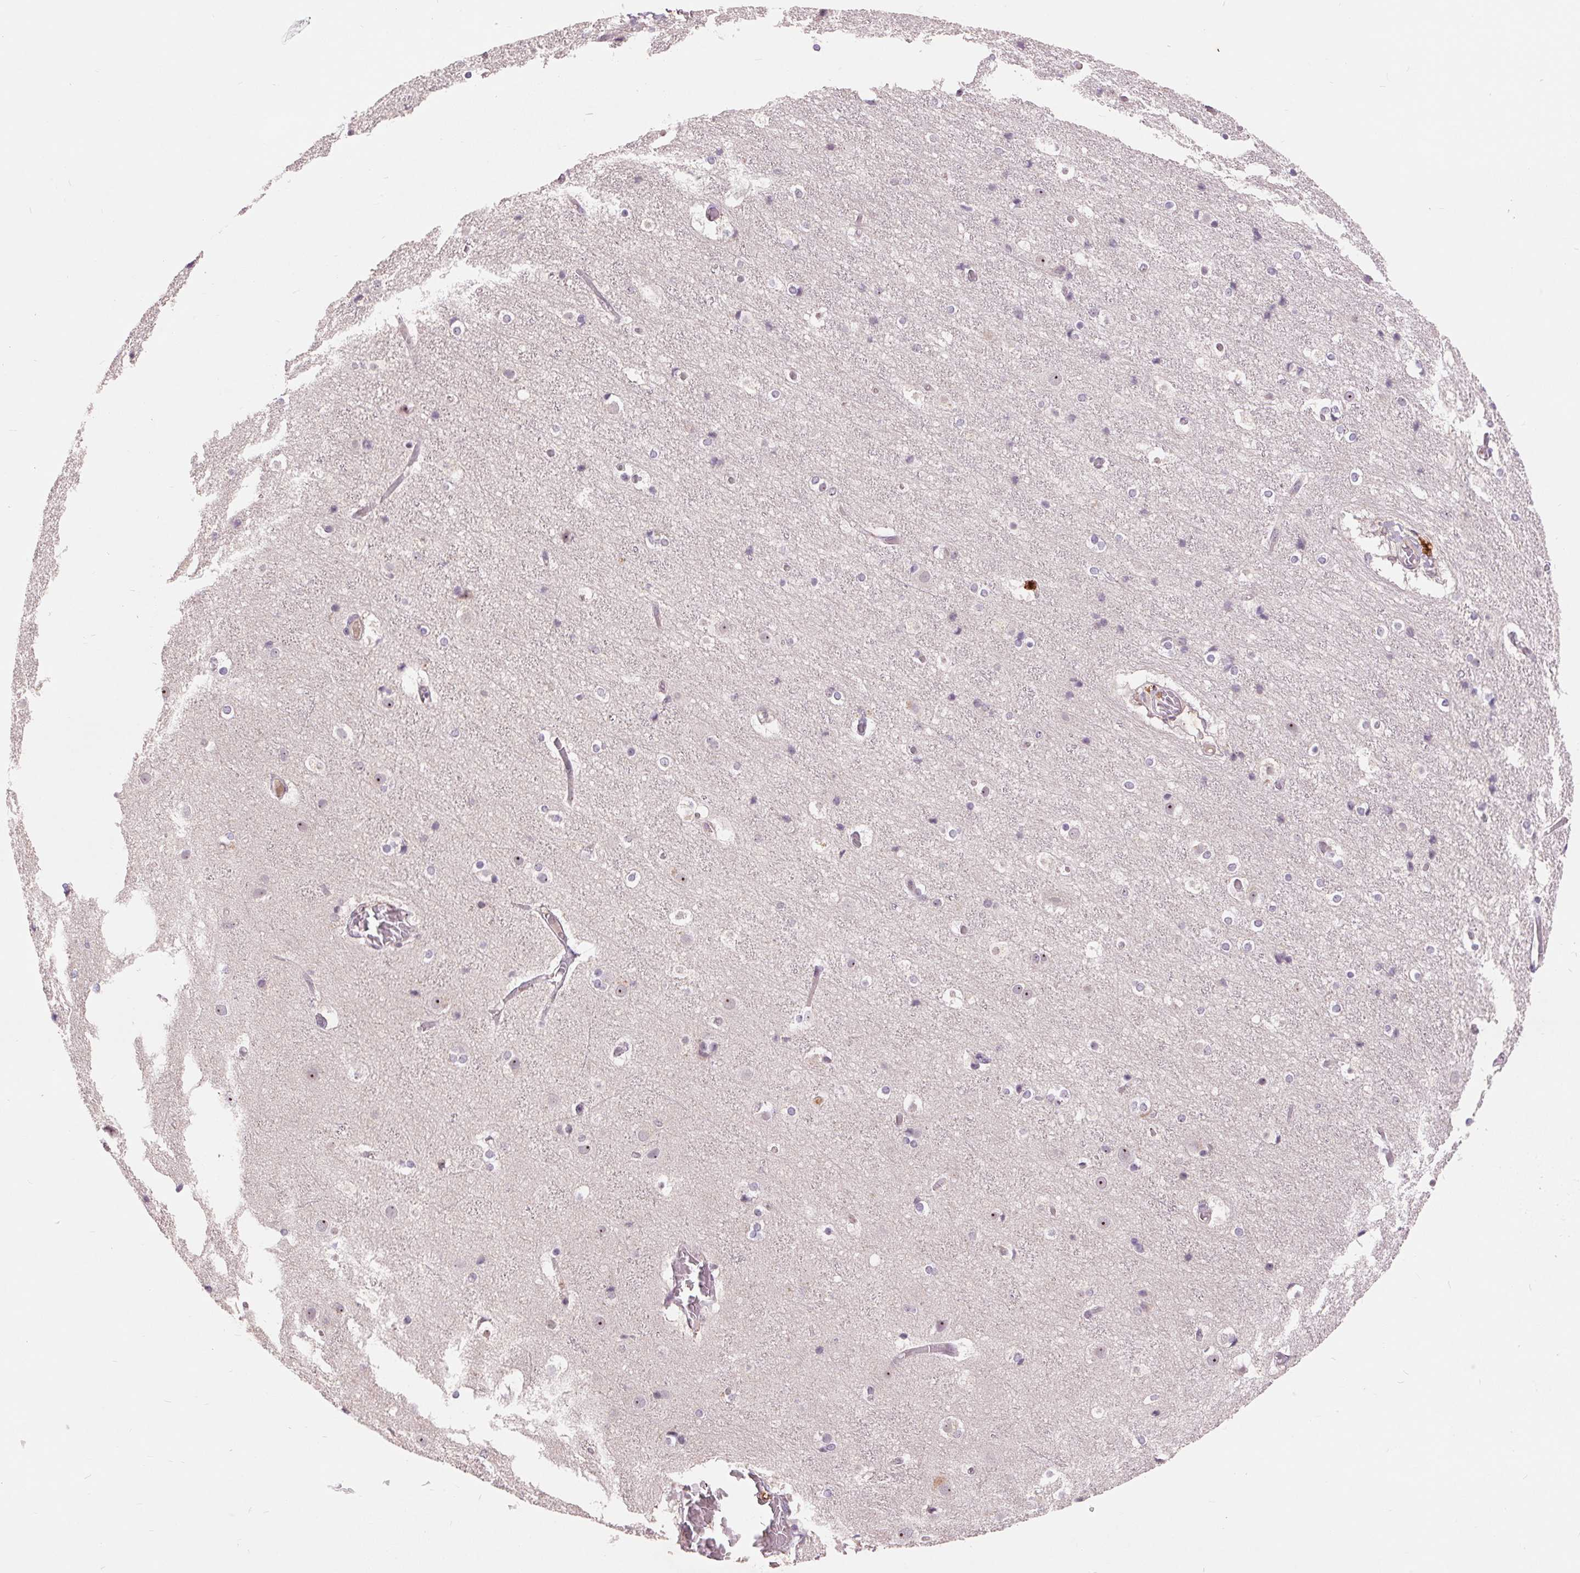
{"staining": {"intensity": "weak", "quantity": "25%-75%", "location": "cytoplasmic/membranous"}, "tissue": "cerebral cortex", "cell_type": "Endothelial cells", "image_type": "normal", "snomed": [{"axis": "morphology", "description": "Normal tissue, NOS"}, {"axis": "topography", "description": "Cerebral cortex"}], "caption": "Endothelial cells show weak cytoplasmic/membranous expression in about 25%-75% of cells in normal cerebral cortex. The staining was performed using DAB, with brown indicating positive protein expression. Nuclei are stained blue with hematoxylin.", "gene": "RANBP3L", "patient": {"sex": "female", "age": 52}}